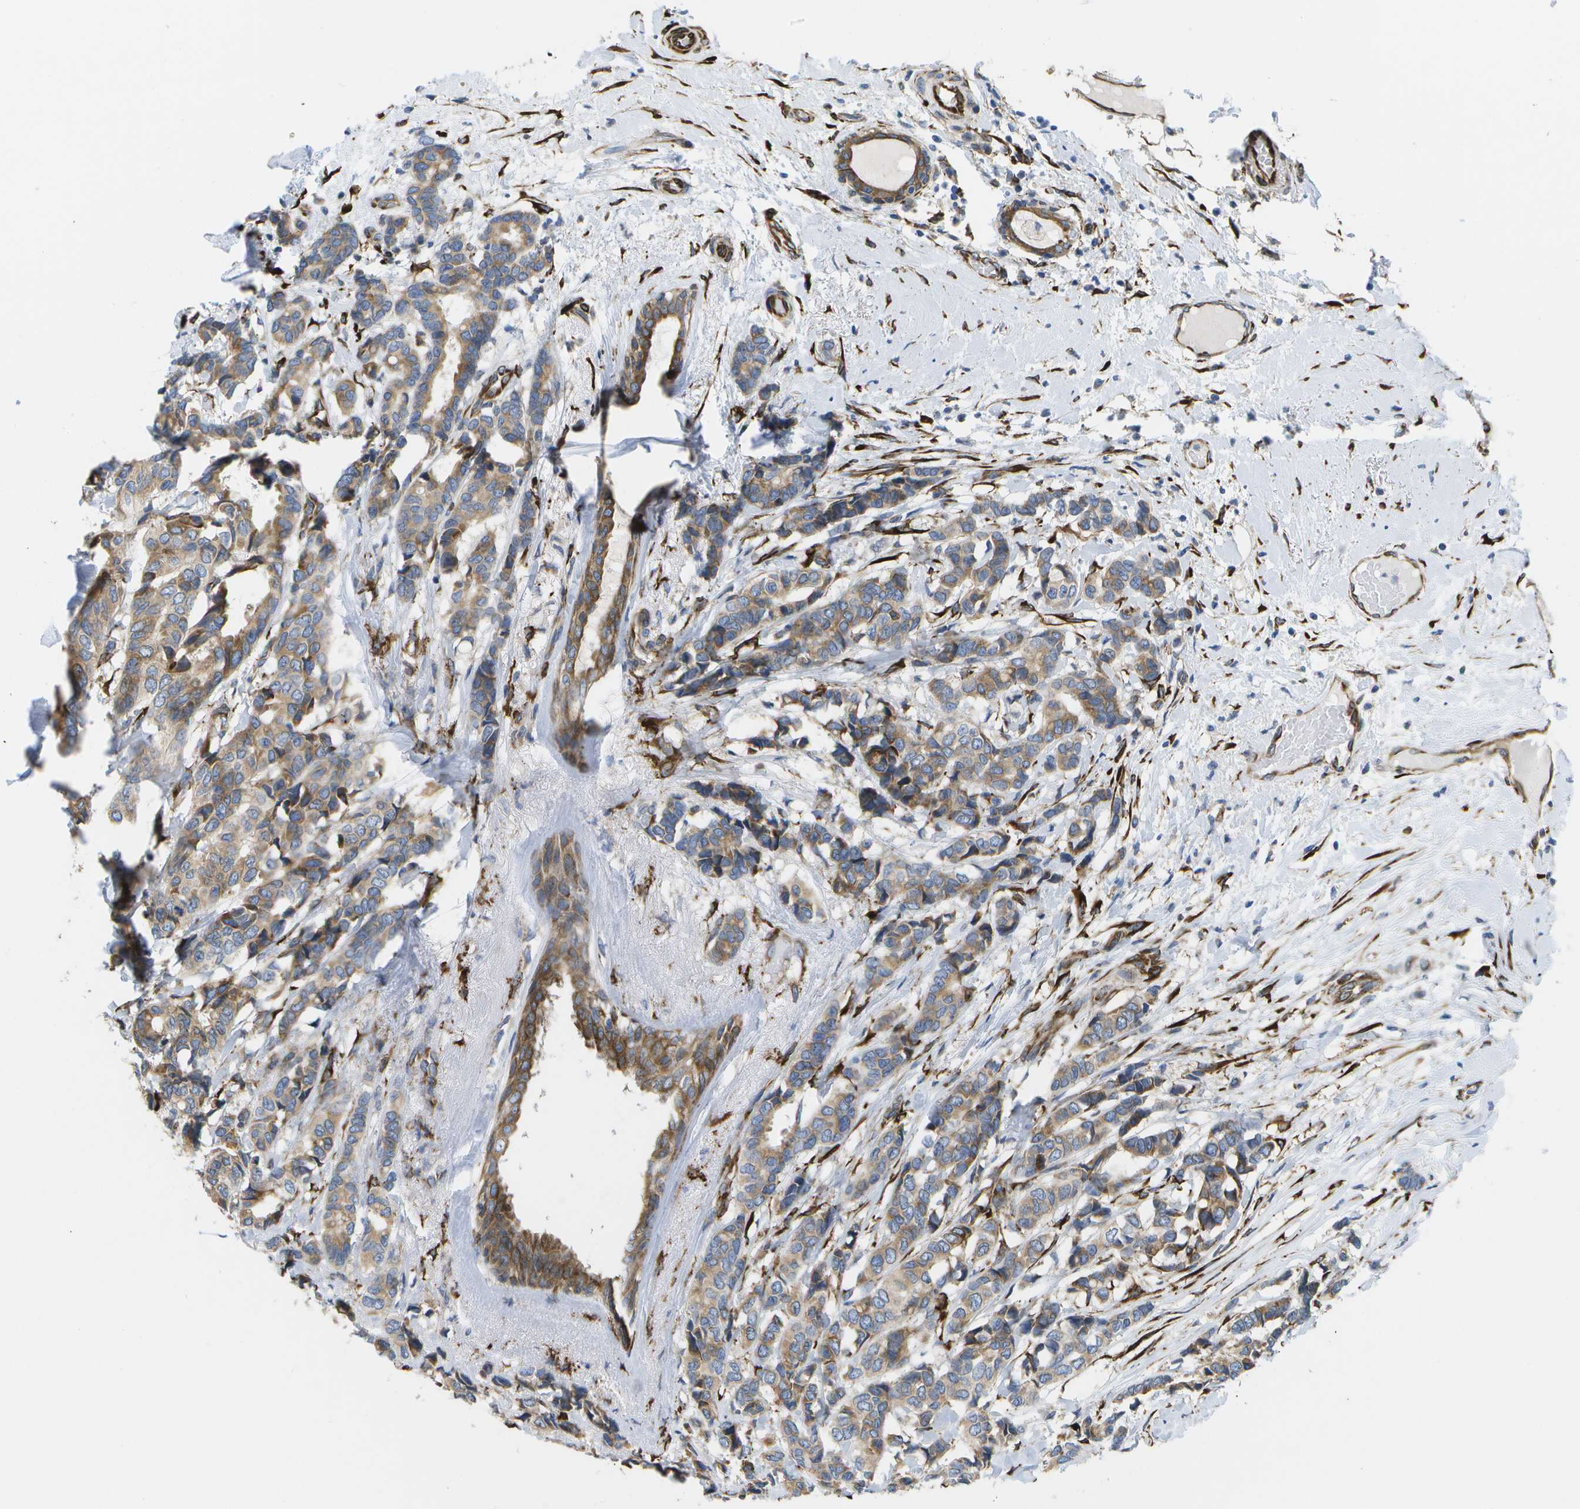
{"staining": {"intensity": "moderate", "quantity": ">75%", "location": "cytoplasmic/membranous"}, "tissue": "breast cancer", "cell_type": "Tumor cells", "image_type": "cancer", "snomed": [{"axis": "morphology", "description": "Duct carcinoma"}, {"axis": "topography", "description": "Breast"}], "caption": "Immunohistochemistry (IHC) photomicrograph of neoplastic tissue: breast intraductal carcinoma stained using immunohistochemistry demonstrates medium levels of moderate protein expression localized specifically in the cytoplasmic/membranous of tumor cells, appearing as a cytoplasmic/membranous brown color.", "gene": "ZDHHC17", "patient": {"sex": "female", "age": 87}}